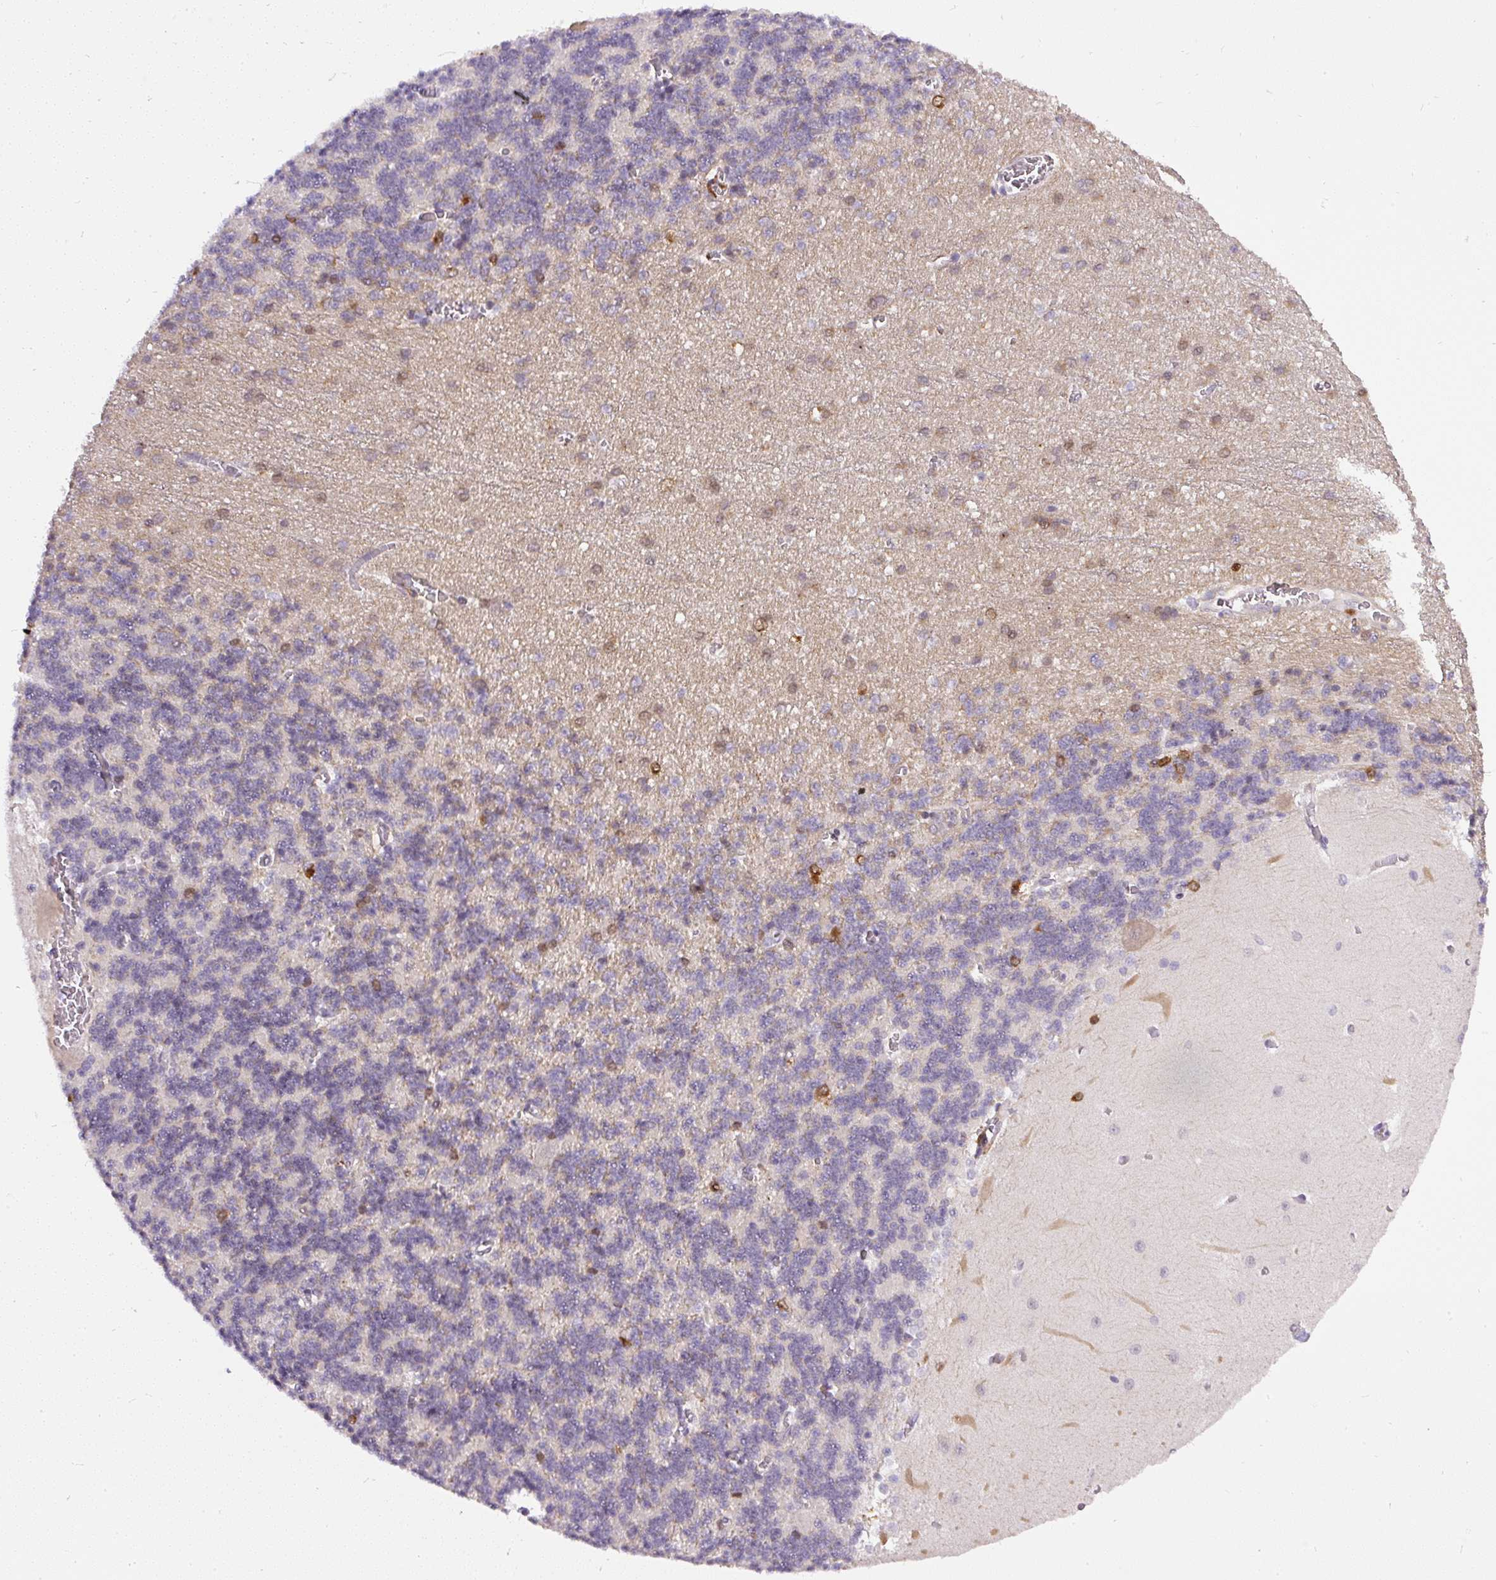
{"staining": {"intensity": "moderate", "quantity": "<25%", "location": "cytoplasmic/membranous,nuclear"}, "tissue": "cerebellum", "cell_type": "Cells in granular layer", "image_type": "normal", "snomed": [{"axis": "morphology", "description": "Normal tissue, NOS"}, {"axis": "topography", "description": "Cerebellum"}], "caption": "Immunohistochemistry (IHC) of normal human cerebellum demonstrates low levels of moderate cytoplasmic/membranous,nuclear expression in approximately <25% of cells in granular layer. (brown staining indicates protein expression, while blue staining denotes nuclei).", "gene": "FAM117B", "patient": {"sex": "male", "age": 37}}